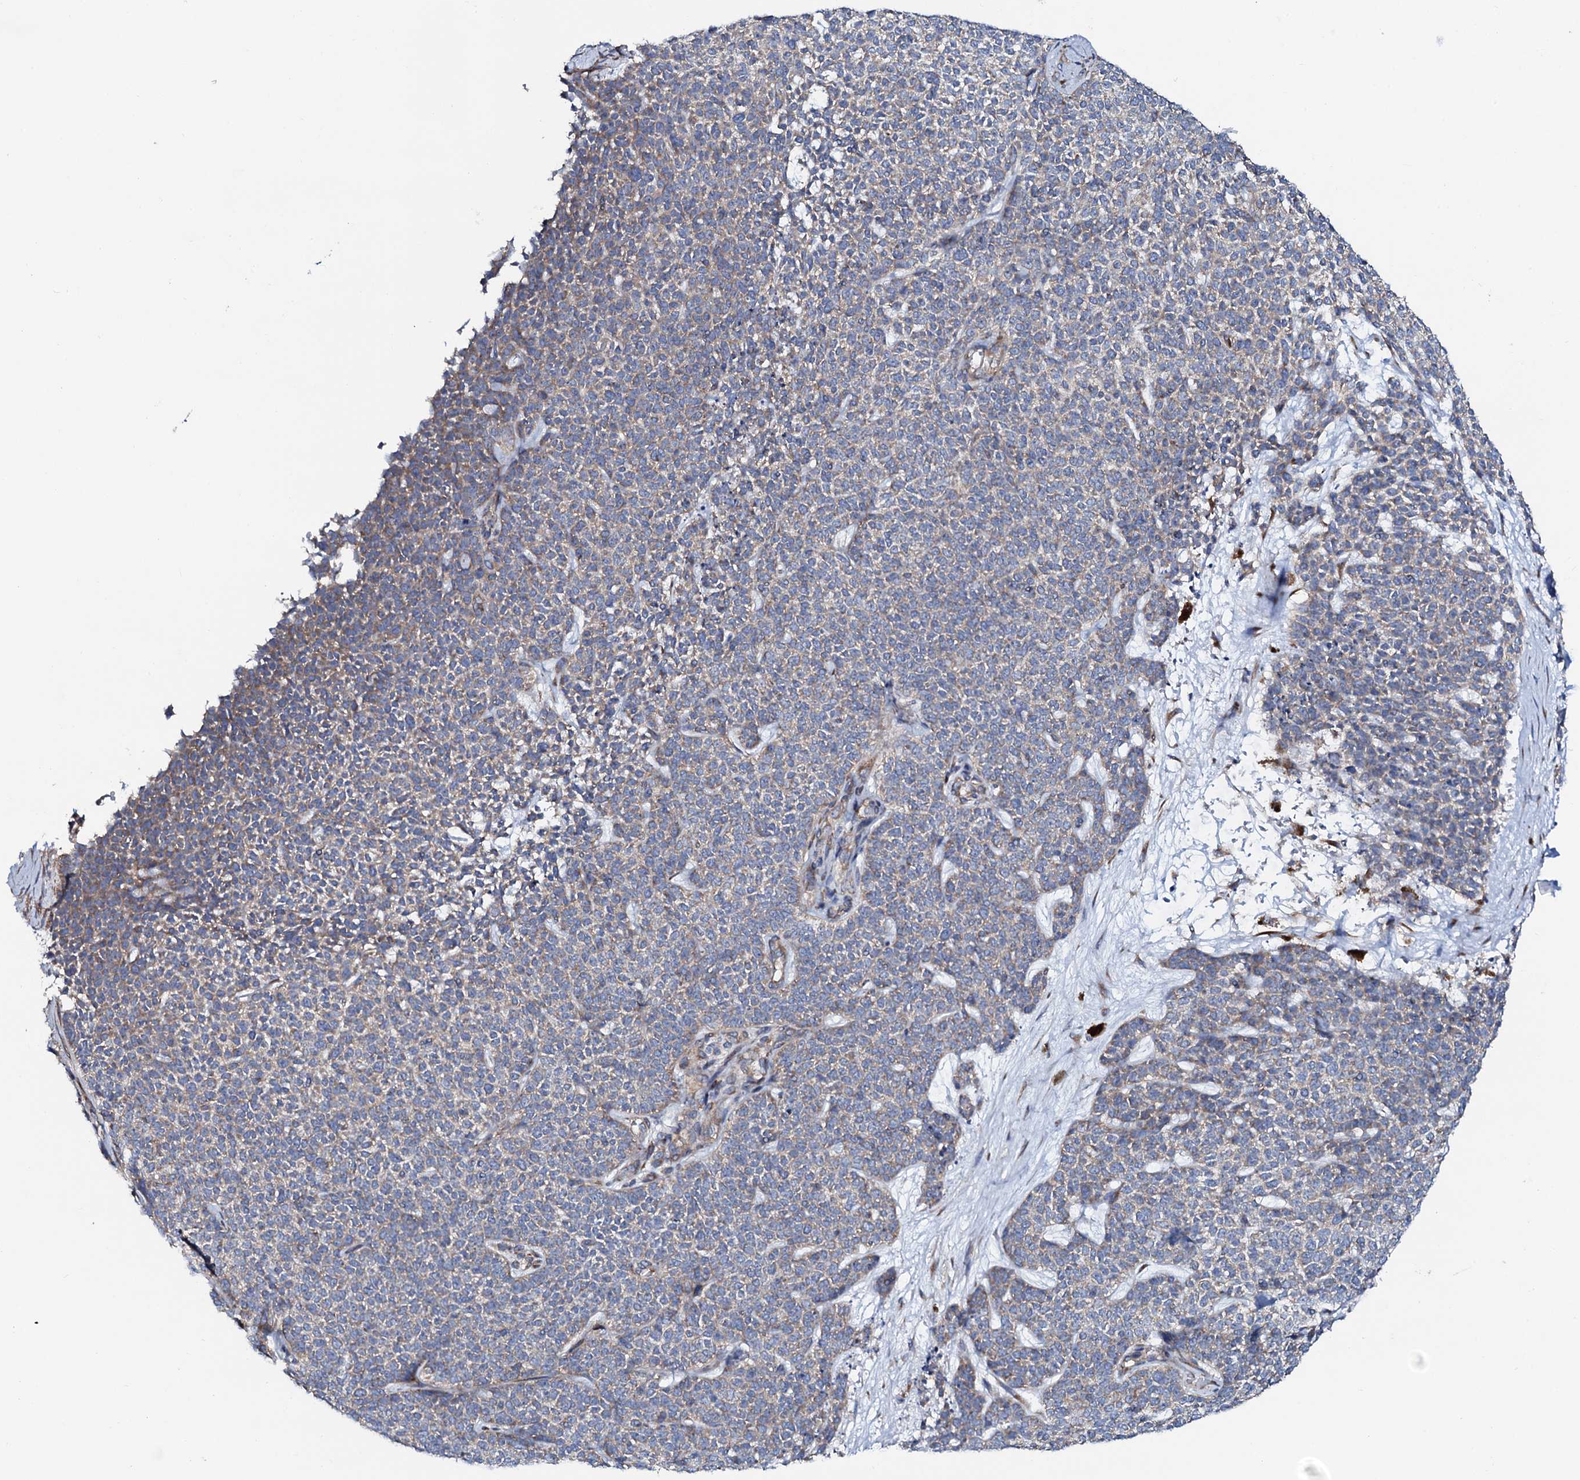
{"staining": {"intensity": "weak", "quantity": "25%-75%", "location": "cytoplasmic/membranous"}, "tissue": "skin cancer", "cell_type": "Tumor cells", "image_type": "cancer", "snomed": [{"axis": "morphology", "description": "Basal cell carcinoma"}, {"axis": "topography", "description": "Skin"}], "caption": "A brown stain labels weak cytoplasmic/membranous positivity of a protein in basal cell carcinoma (skin) tumor cells. The protein of interest is shown in brown color, while the nuclei are stained blue.", "gene": "STARD13", "patient": {"sex": "female", "age": 84}}